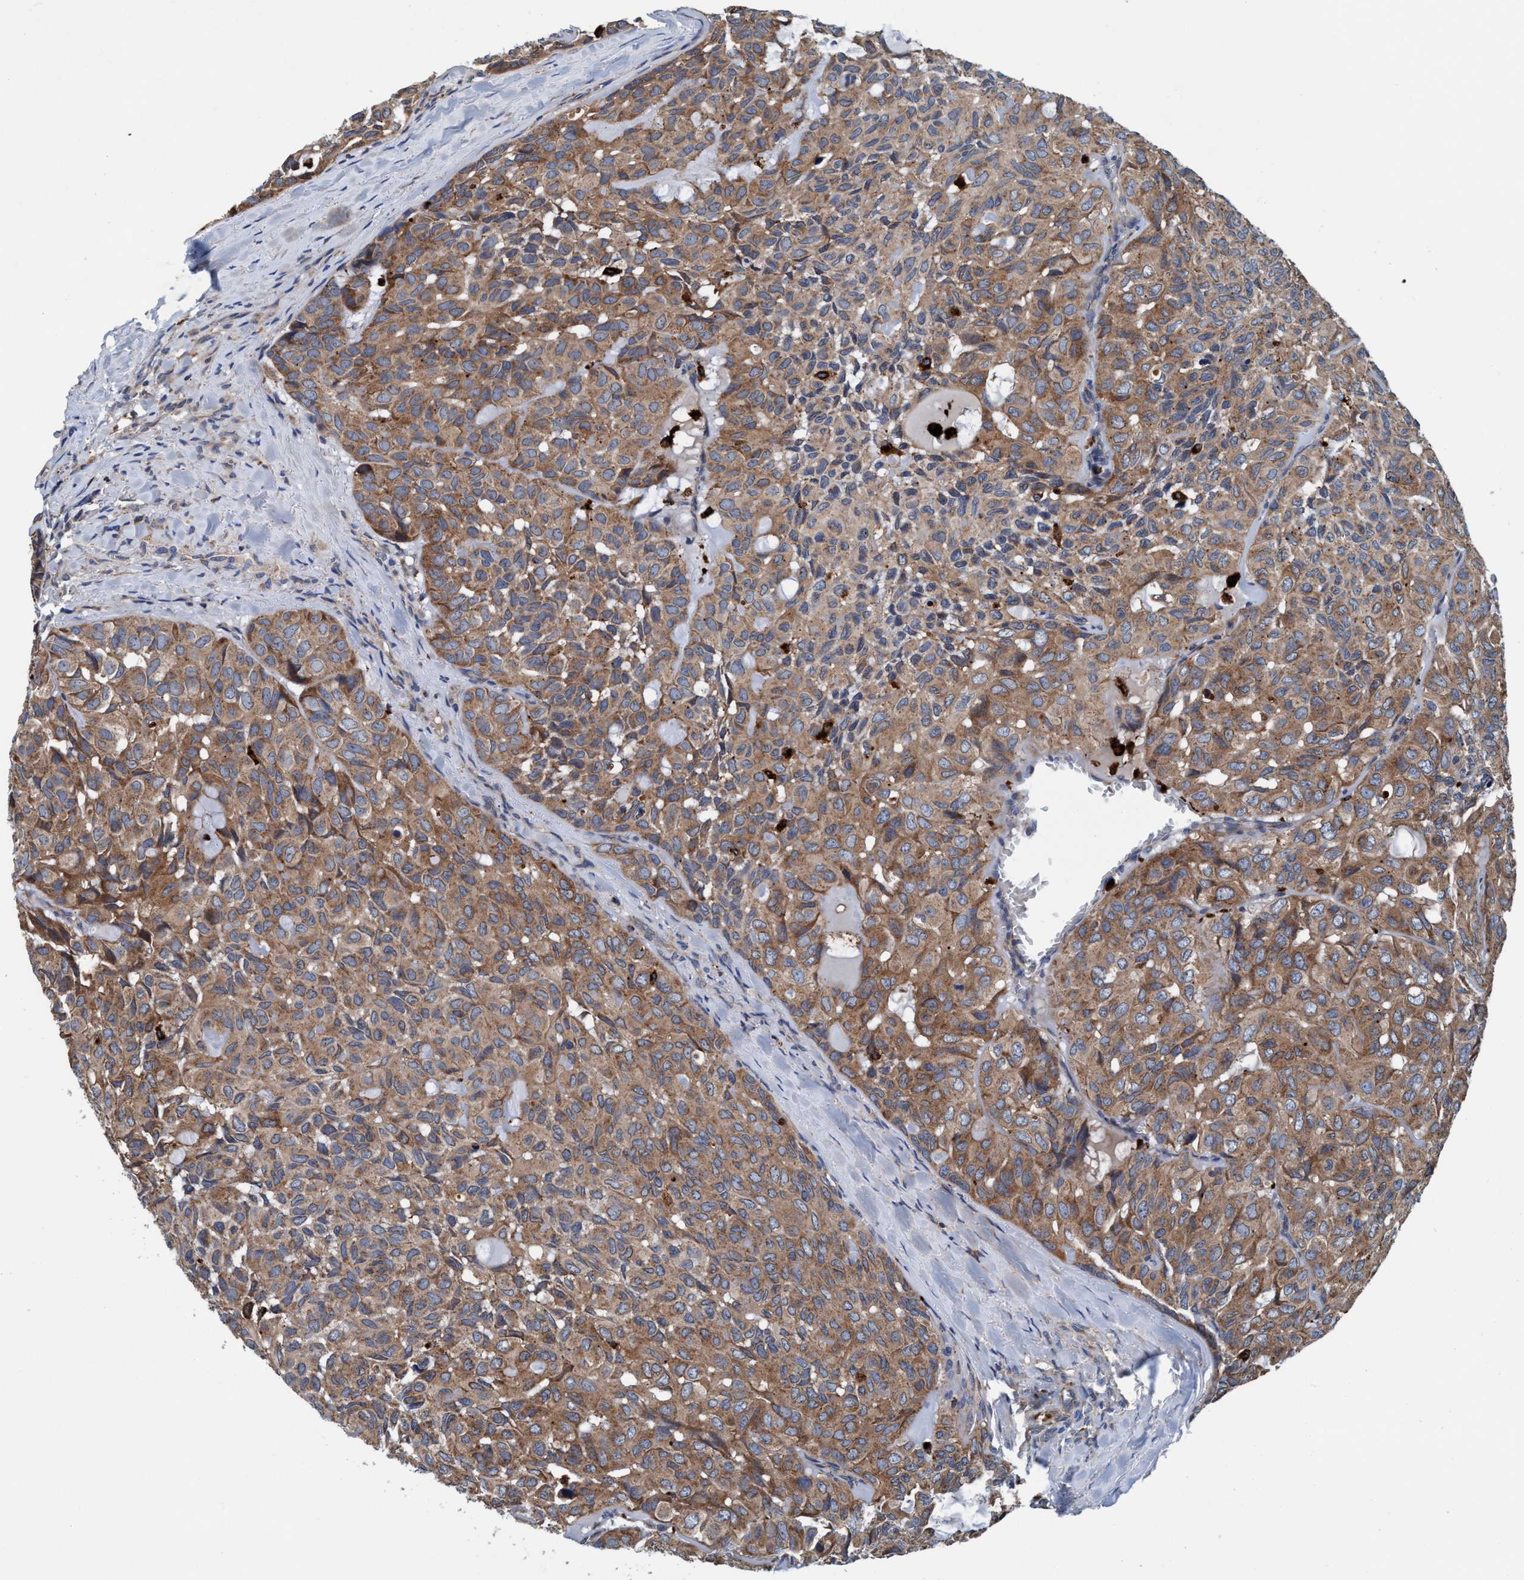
{"staining": {"intensity": "moderate", "quantity": ">75%", "location": "cytoplasmic/membranous"}, "tissue": "head and neck cancer", "cell_type": "Tumor cells", "image_type": "cancer", "snomed": [{"axis": "morphology", "description": "Adenocarcinoma, NOS"}, {"axis": "topography", "description": "Salivary gland, NOS"}, {"axis": "topography", "description": "Head-Neck"}], "caption": "Head and neck cancer was stained to show a protein in brown. There is medium levels of moderate cytoplasmic/membranous staining in approximately >75% of tumor cells.", "gene": "ENDOG", "patient": {"sex": "female", "age": 76}}